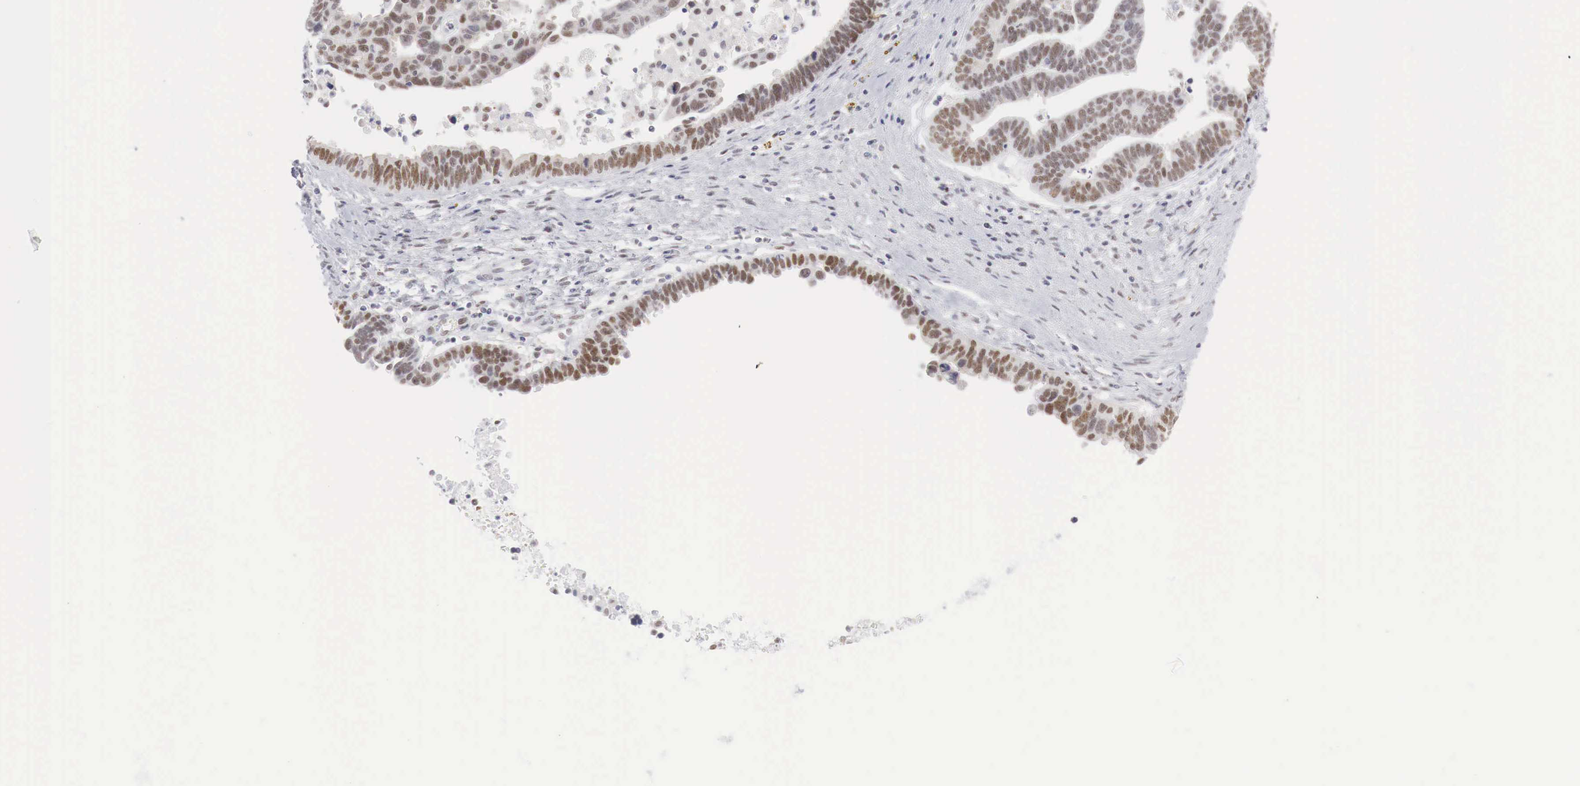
{"staining": {"intensity": "moderate", "quantity": ">75%", "location": "nuclear"}, "tissue": "ovarian cancer", "cell_type": "Tumor cells", "image_type": "cancer", "snomed": [{"axis": "morphology", "description": "Carcinoma, endometroid"}, {"axis": "morphology", "description": "Cystadenocarcinoma, serous, NOS"}, {"axis": "topography", "description": "Ovary"}], "caption": "Brown immunohistochemical staining in human serous cystadenocarcinoma (ovarian) displays moderate nuclear positivity in about >75% of tumor cells.", "gene": "FOXP2", "patient": {"sex": "female", "age": 45}}